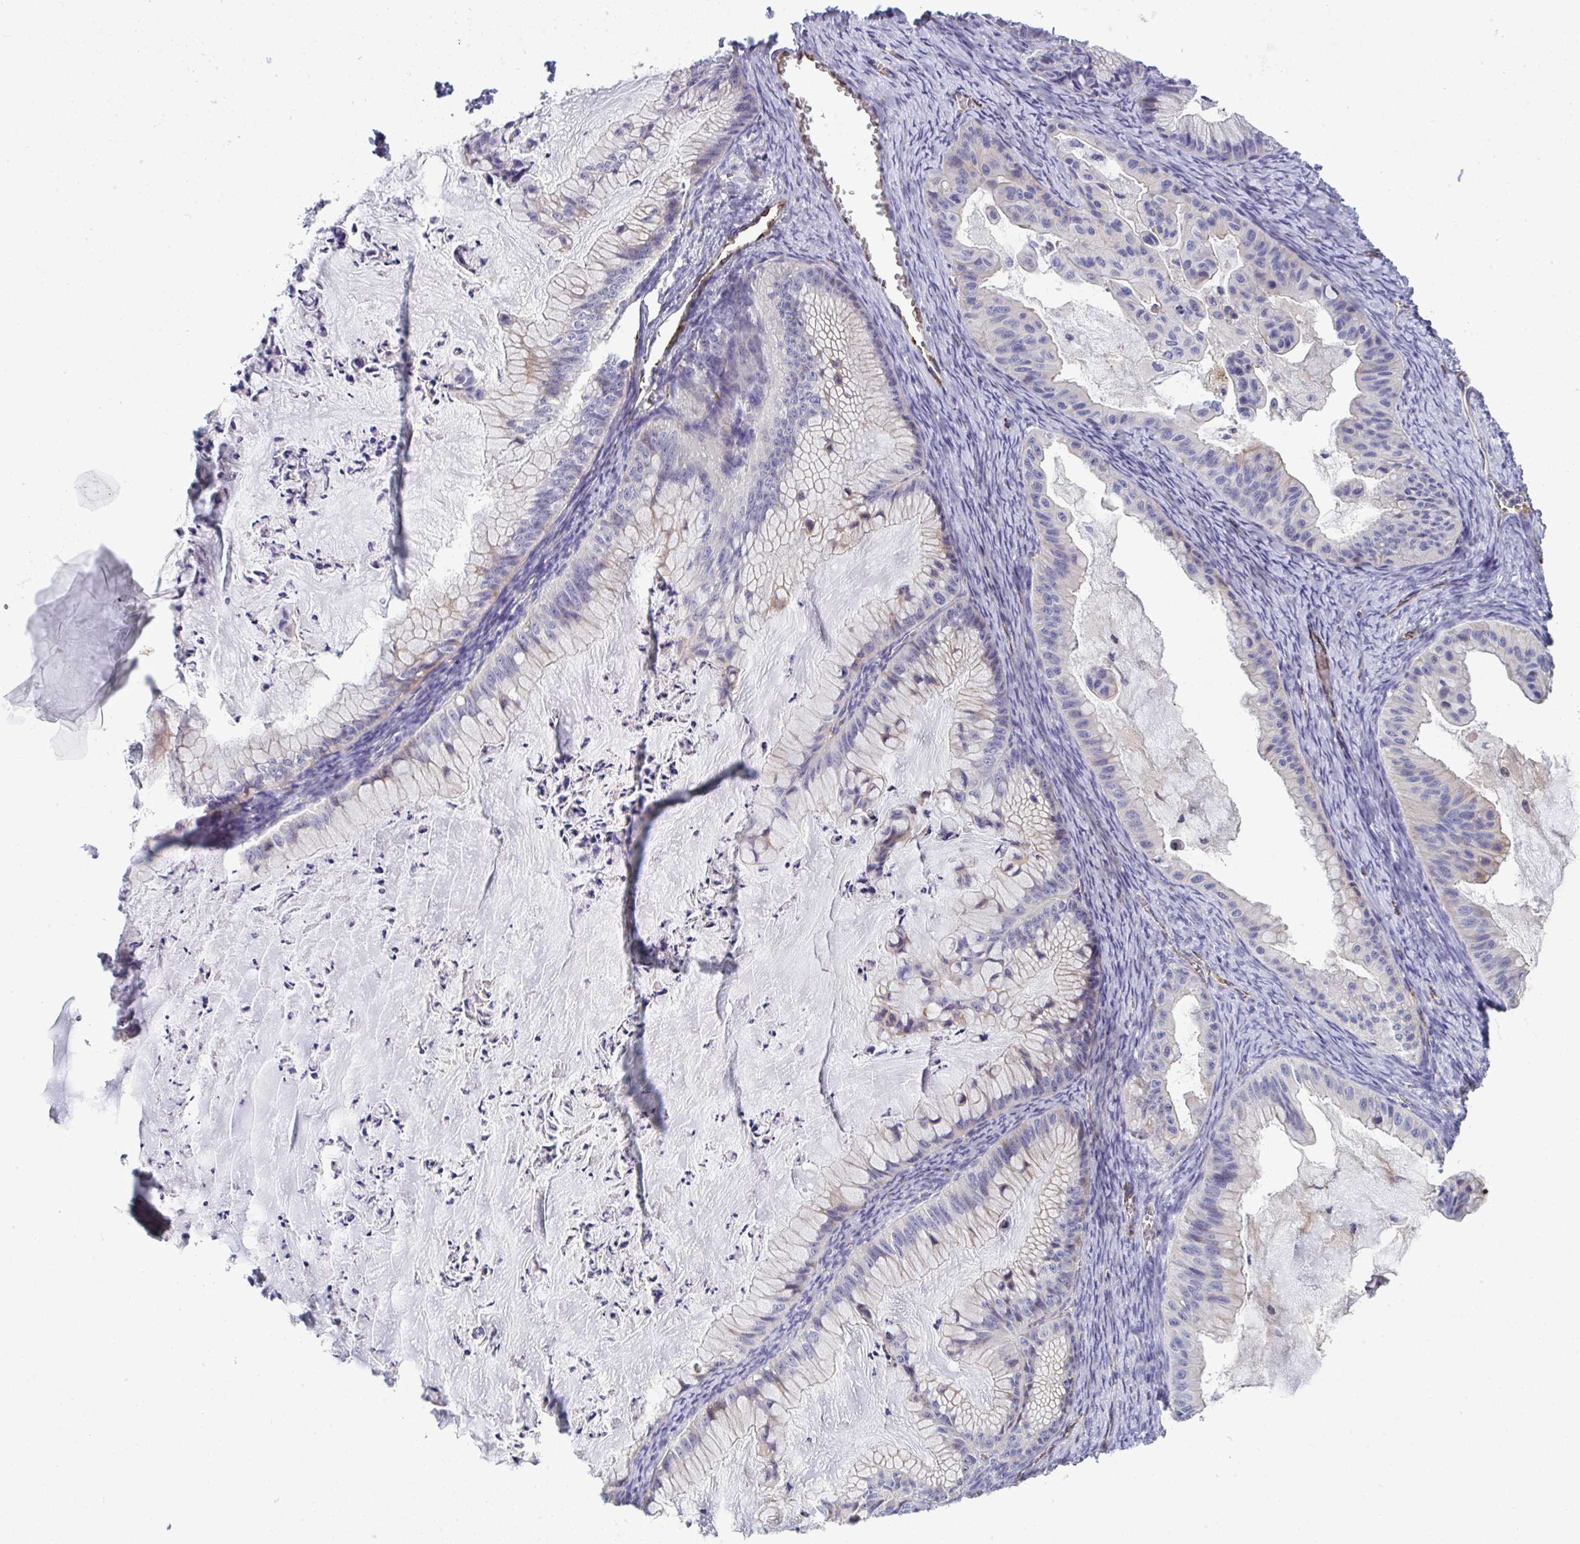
{"staining": {"intensity": "weak", "quantity": "<25%", "location": "cytoplasmic/membranous"}, "tissue": "ovarian cancer", "cell_type": "Tumor cells", "image_type": "cancer", "snomed": [{"axis": "morphology", "description": "Cystadenocarcinoma, mucinous, NOS"}, {"axis": "topography", "description": "Ovary"}], "caption": "A high-resolution photomicrograph shows IHC staining of mucinous cystadenocarcinoma (ovarian), which demonstrates no significant expression in tumor cells. (DAB immunohistochemistry with hematoxylin counter stain).", "gene": "TOR1AIP2", "patient": {"sex": "female", "age": 72}}